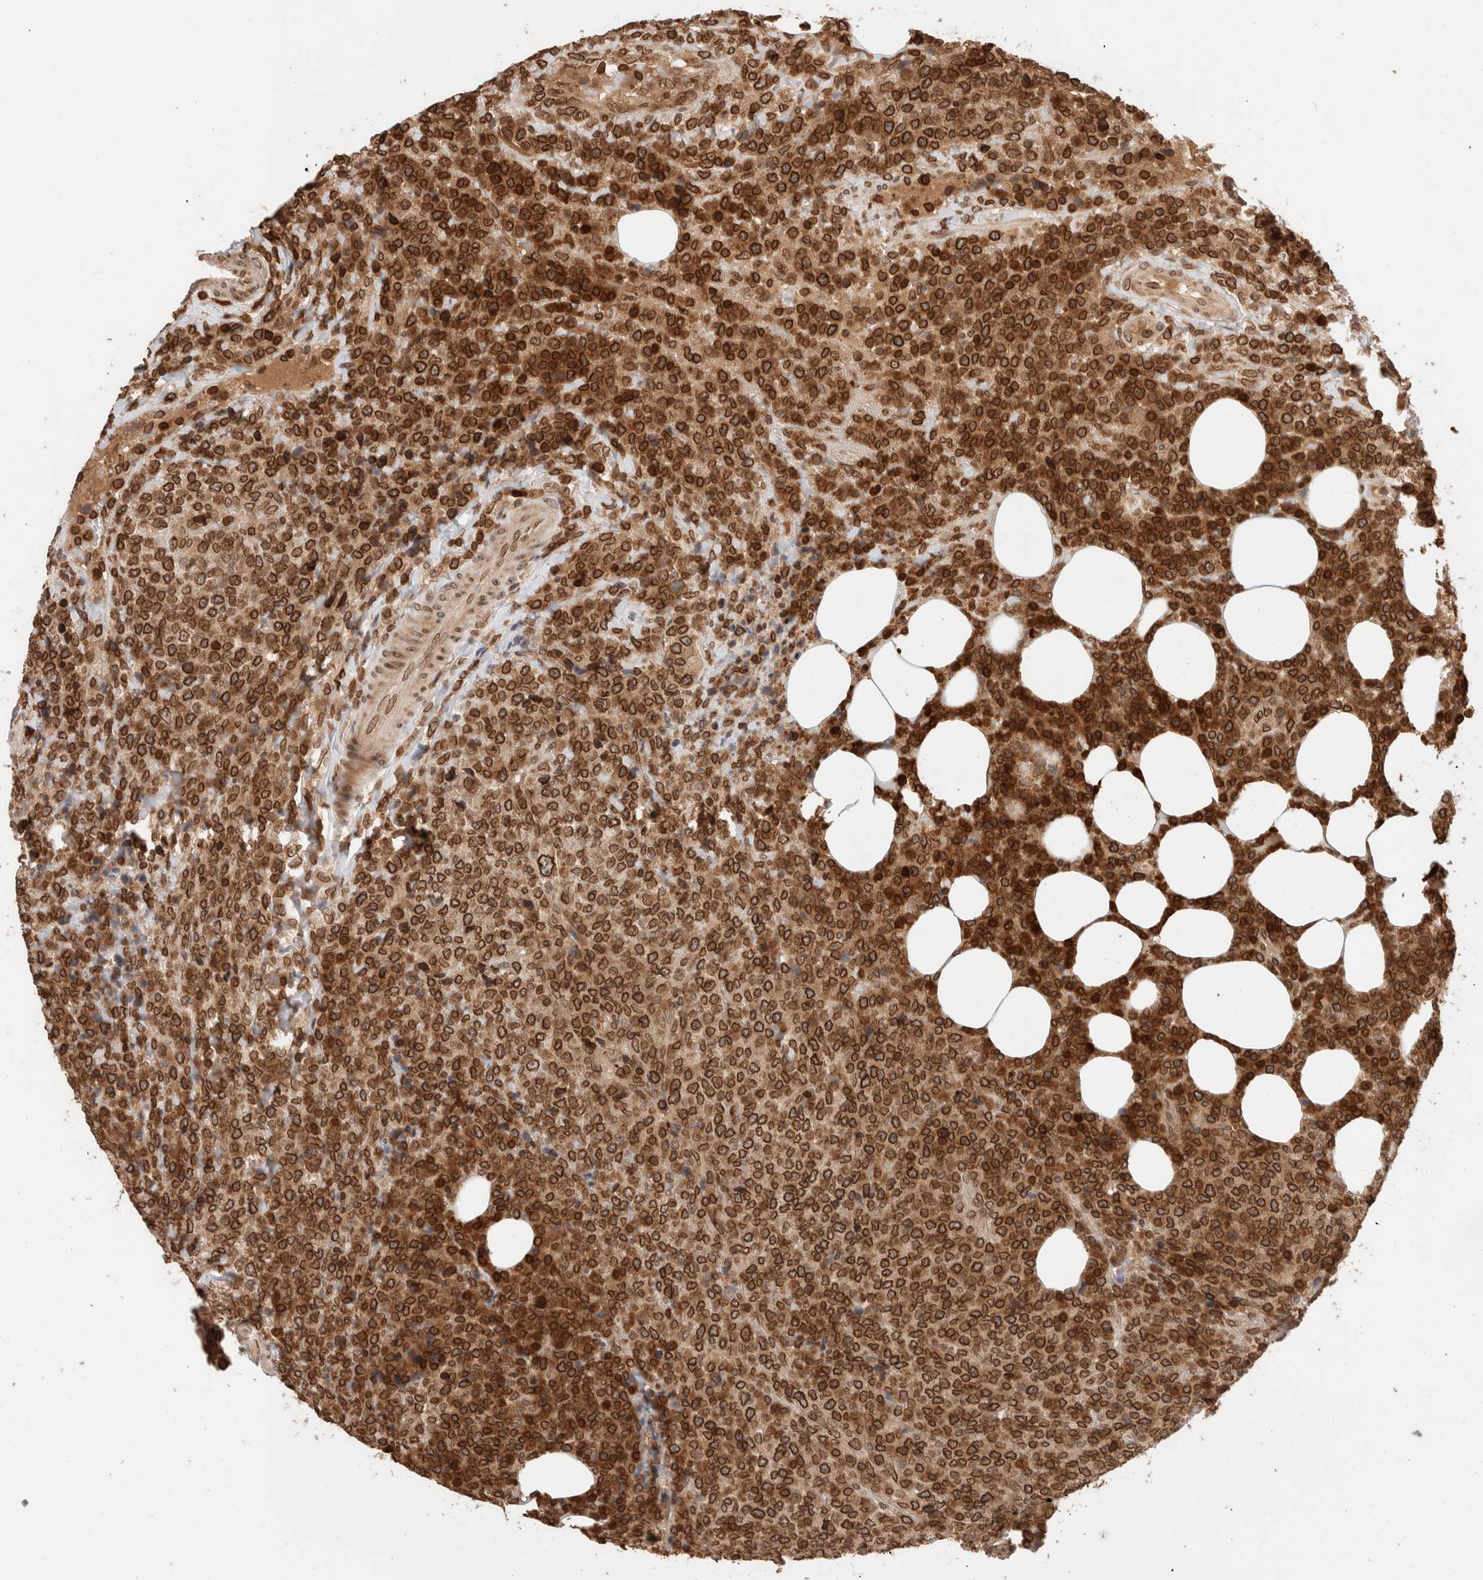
{"staining": {"intensity": "strong", "quantity": ">75%", "location": "cytoplasmic/membranous,nuclear"}, "tissue": "lymphoma", "cell_type": "Tumor cells", "image_type": "cancer", "snomed": [{"axis": "morphology", "description": "Malignant lymphoma, non-Hodgkin's type, High grade"}, {"axis": "topography", "description": "Lymph node"}], "caption": "The immunohistochemical stain labels strong cytoplasmic/membranous and nuclear expression in tumor cells of lymphoma tissue.", "gene": "TPR", "patient": {"sex": "male", "age": 13}}